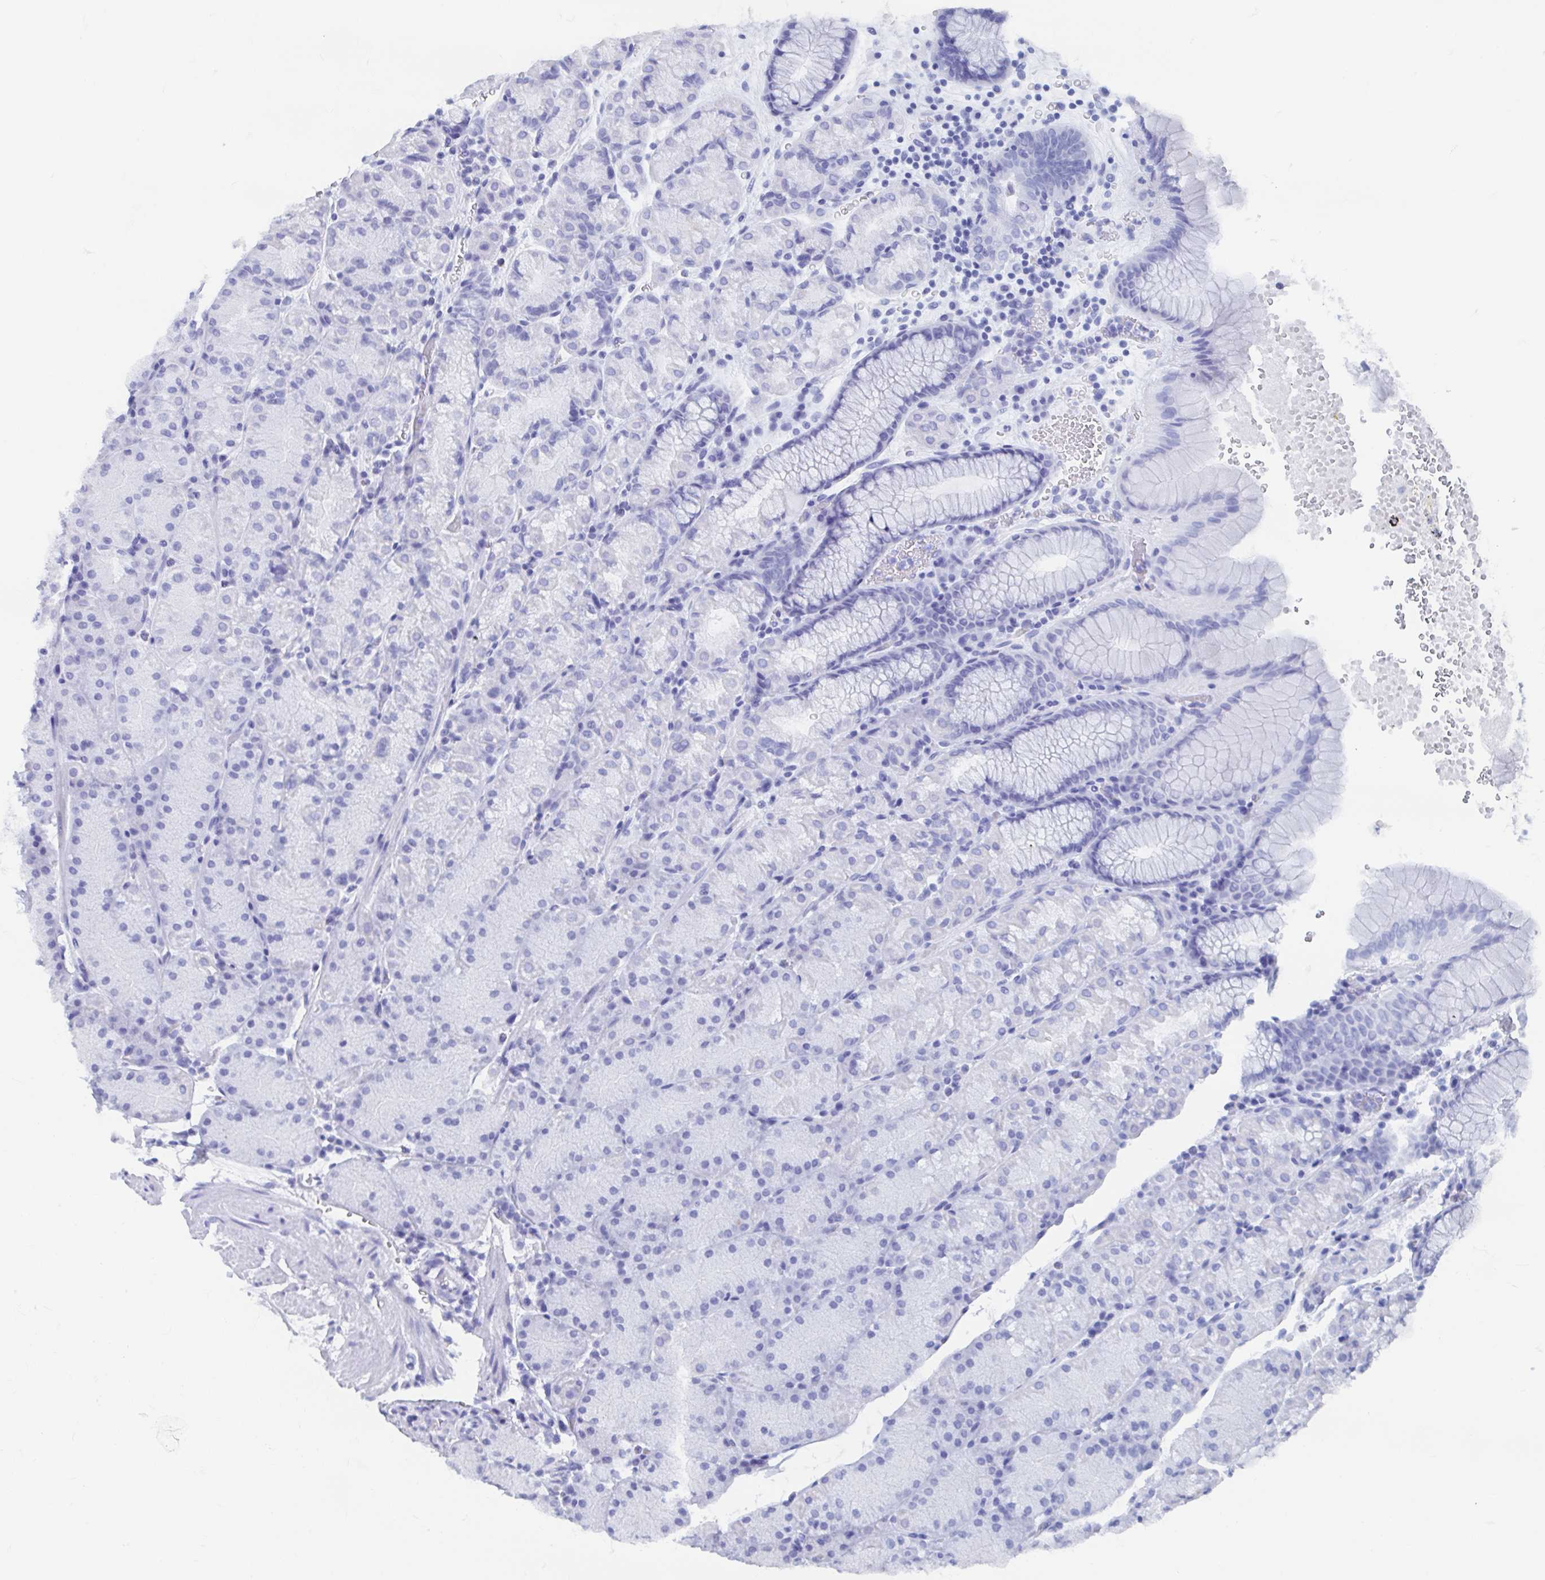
{"staining": {"intensity": "negative", "quantity": "none", "location": "none"}, "tissue": "stomach", "cell_type": "Glandular cells", "image_type": "normal", "snomed": [{"axis": "morphology", "description": "Normal tissue, NOS"}, {"axis": "topography", "description": "Stomach, upper"}, {"axis": "topography", "description": "Stomach"}], "caption": "This is an immunohistochemistry micrograph of benign stomach. There is no staining in glandular cells.", "gene": "HDGFL1", "patient": {"sex": "male", "age": 76}}